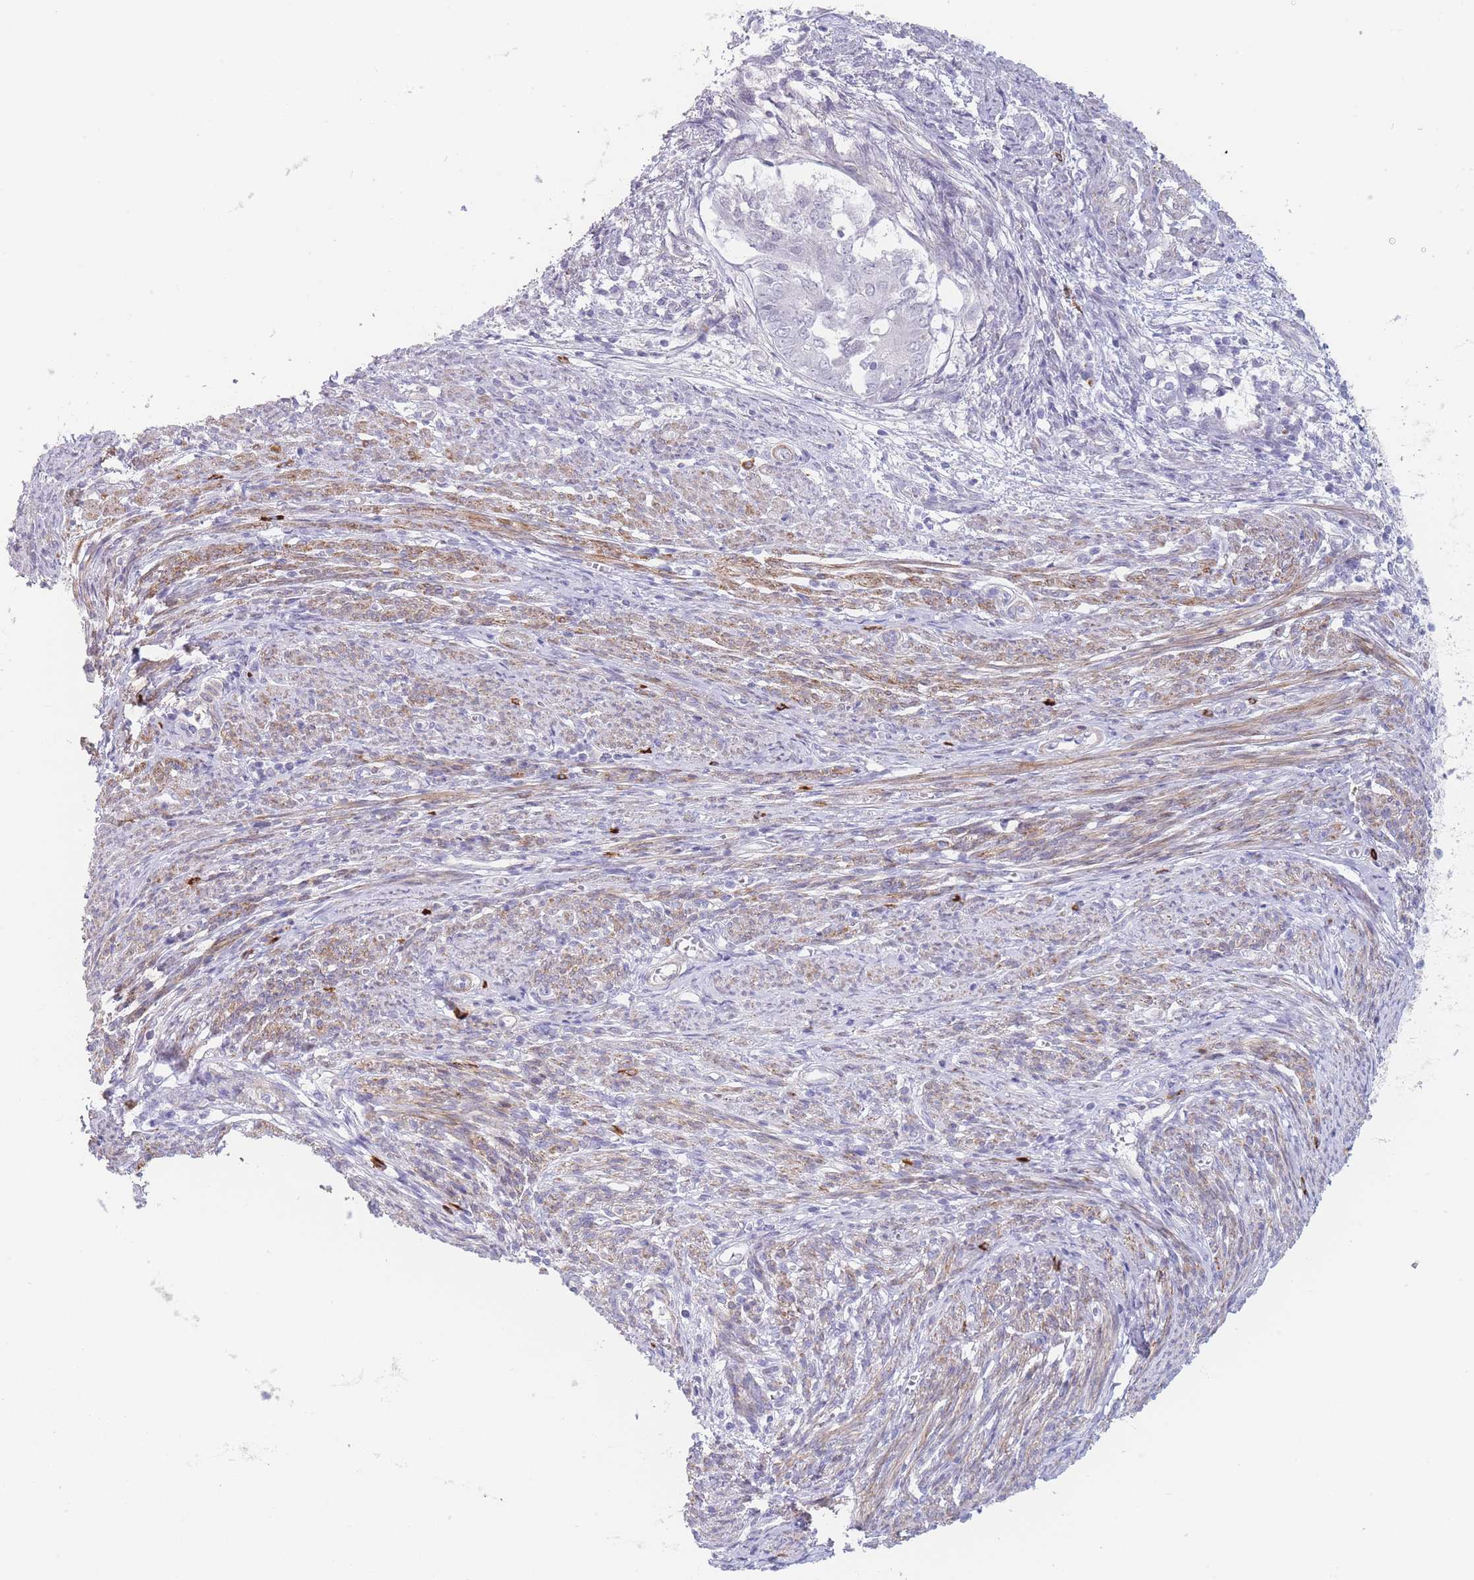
{"staining": {"intensity": "negative", "quantity": "none", "location": "none"}, "tissue": "endometrial cancer", "cell_type": "Tumor cells", "image_type": "cancer", "snomed": [{"axis": "morphology", "description": "Adenocarcinoma, NOS"}, {"axis": "topography", "description": "Endometrium"}], "caption": "Immunohistochemistry of human adenocarcinoma (endometrial) demonstrates no positivity in tumor cells. Brightfield microscopy of IHC stained with DAB (brown) and hematoxylin (blue), captured at high magnification.", "gene": "ASAP3", "patient": {"sex": "female", "age": 62}}